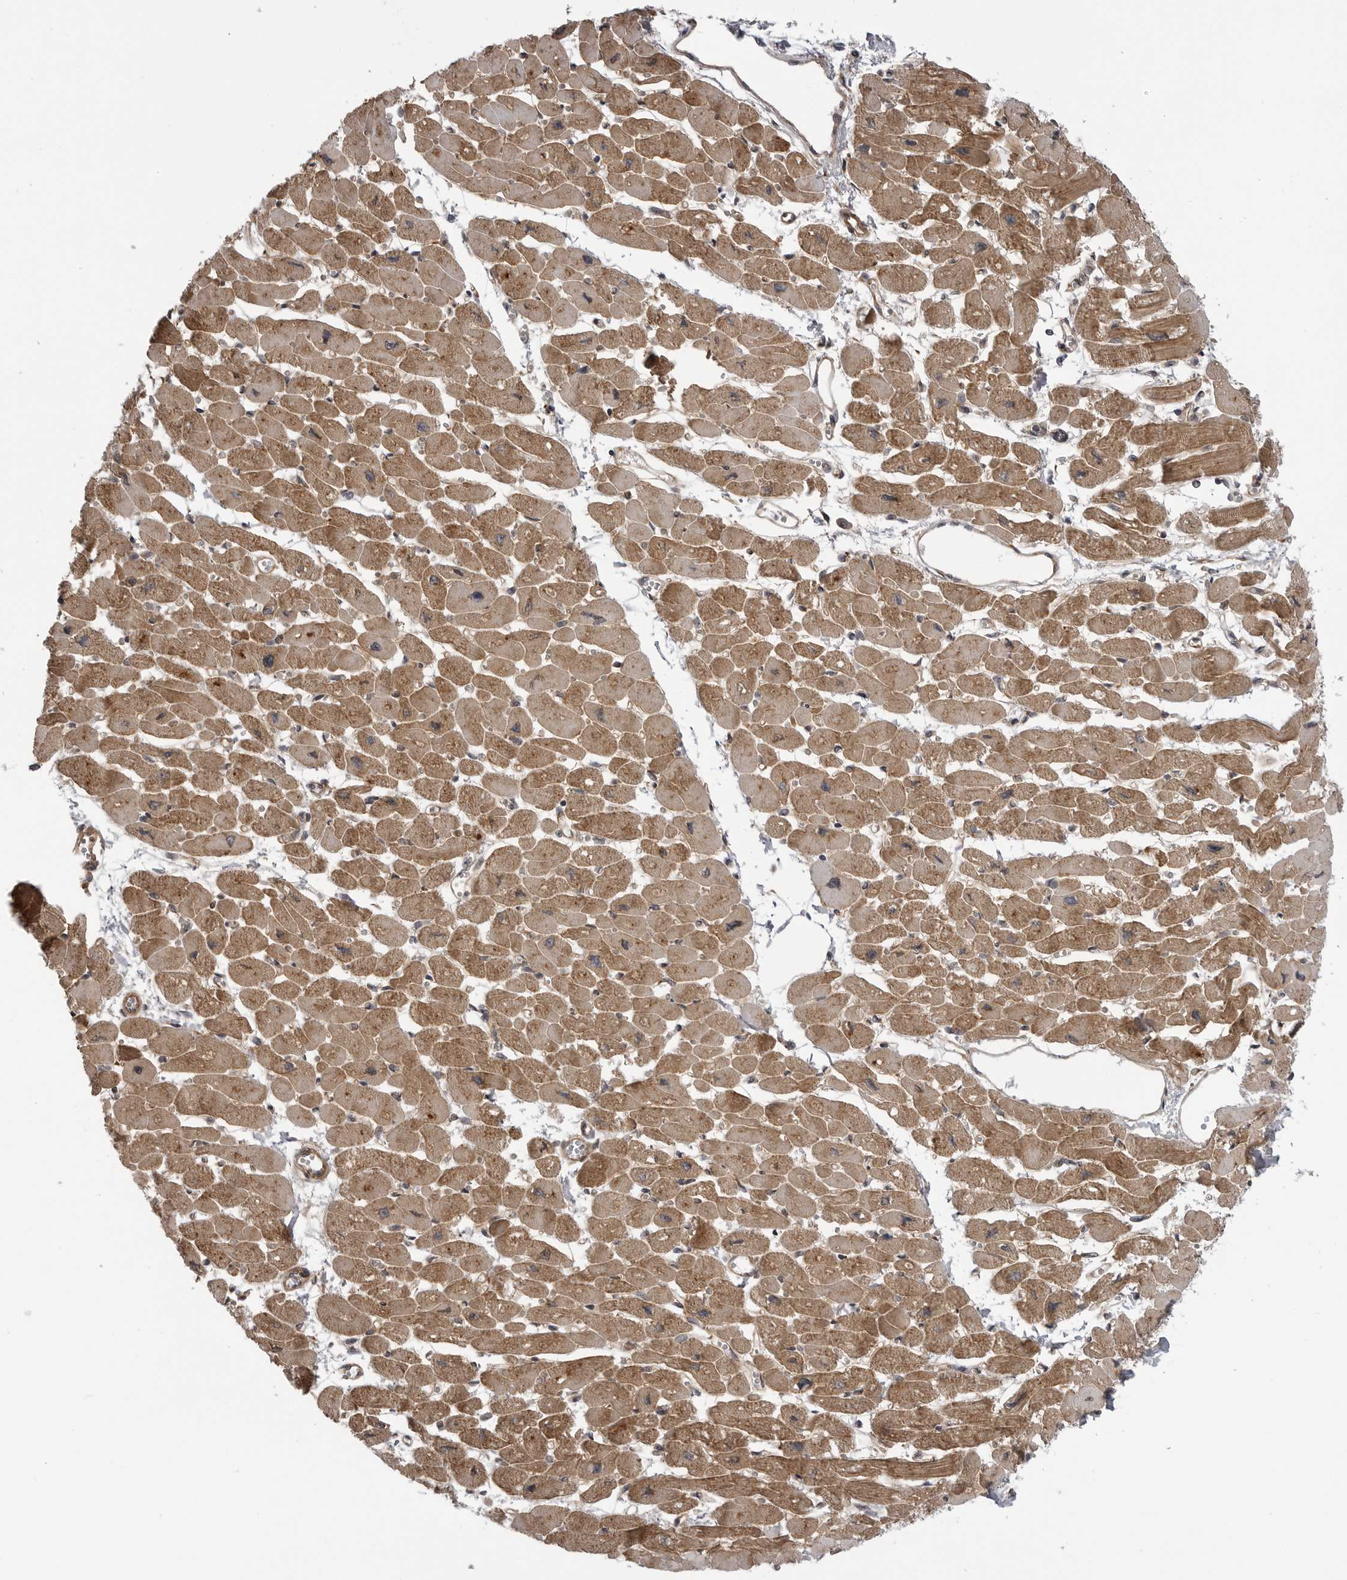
{"staining": {"intensity": "moderate", "quantity": ">75%", "location": "cytoplasmic/membranous"}, "tissue": "heart muscle", "cell_type": "Cardiomyocytes", "image_type": "normal", "snomed": [{"axis": "morphology", "description": "Normal tissue, NOS"}, {"axis": "topography", "description": "Heart"}], "caption": "Immunohistochemical staining of unremarkable heart muscle demonstrates moderate cytoplasmic/membranous protein positivity in approximately >75% of cardiomyocytes. Nuclei are stained in blue.", "gene": "LRRC45", "patient": {"sex": "female", "age": 54}}